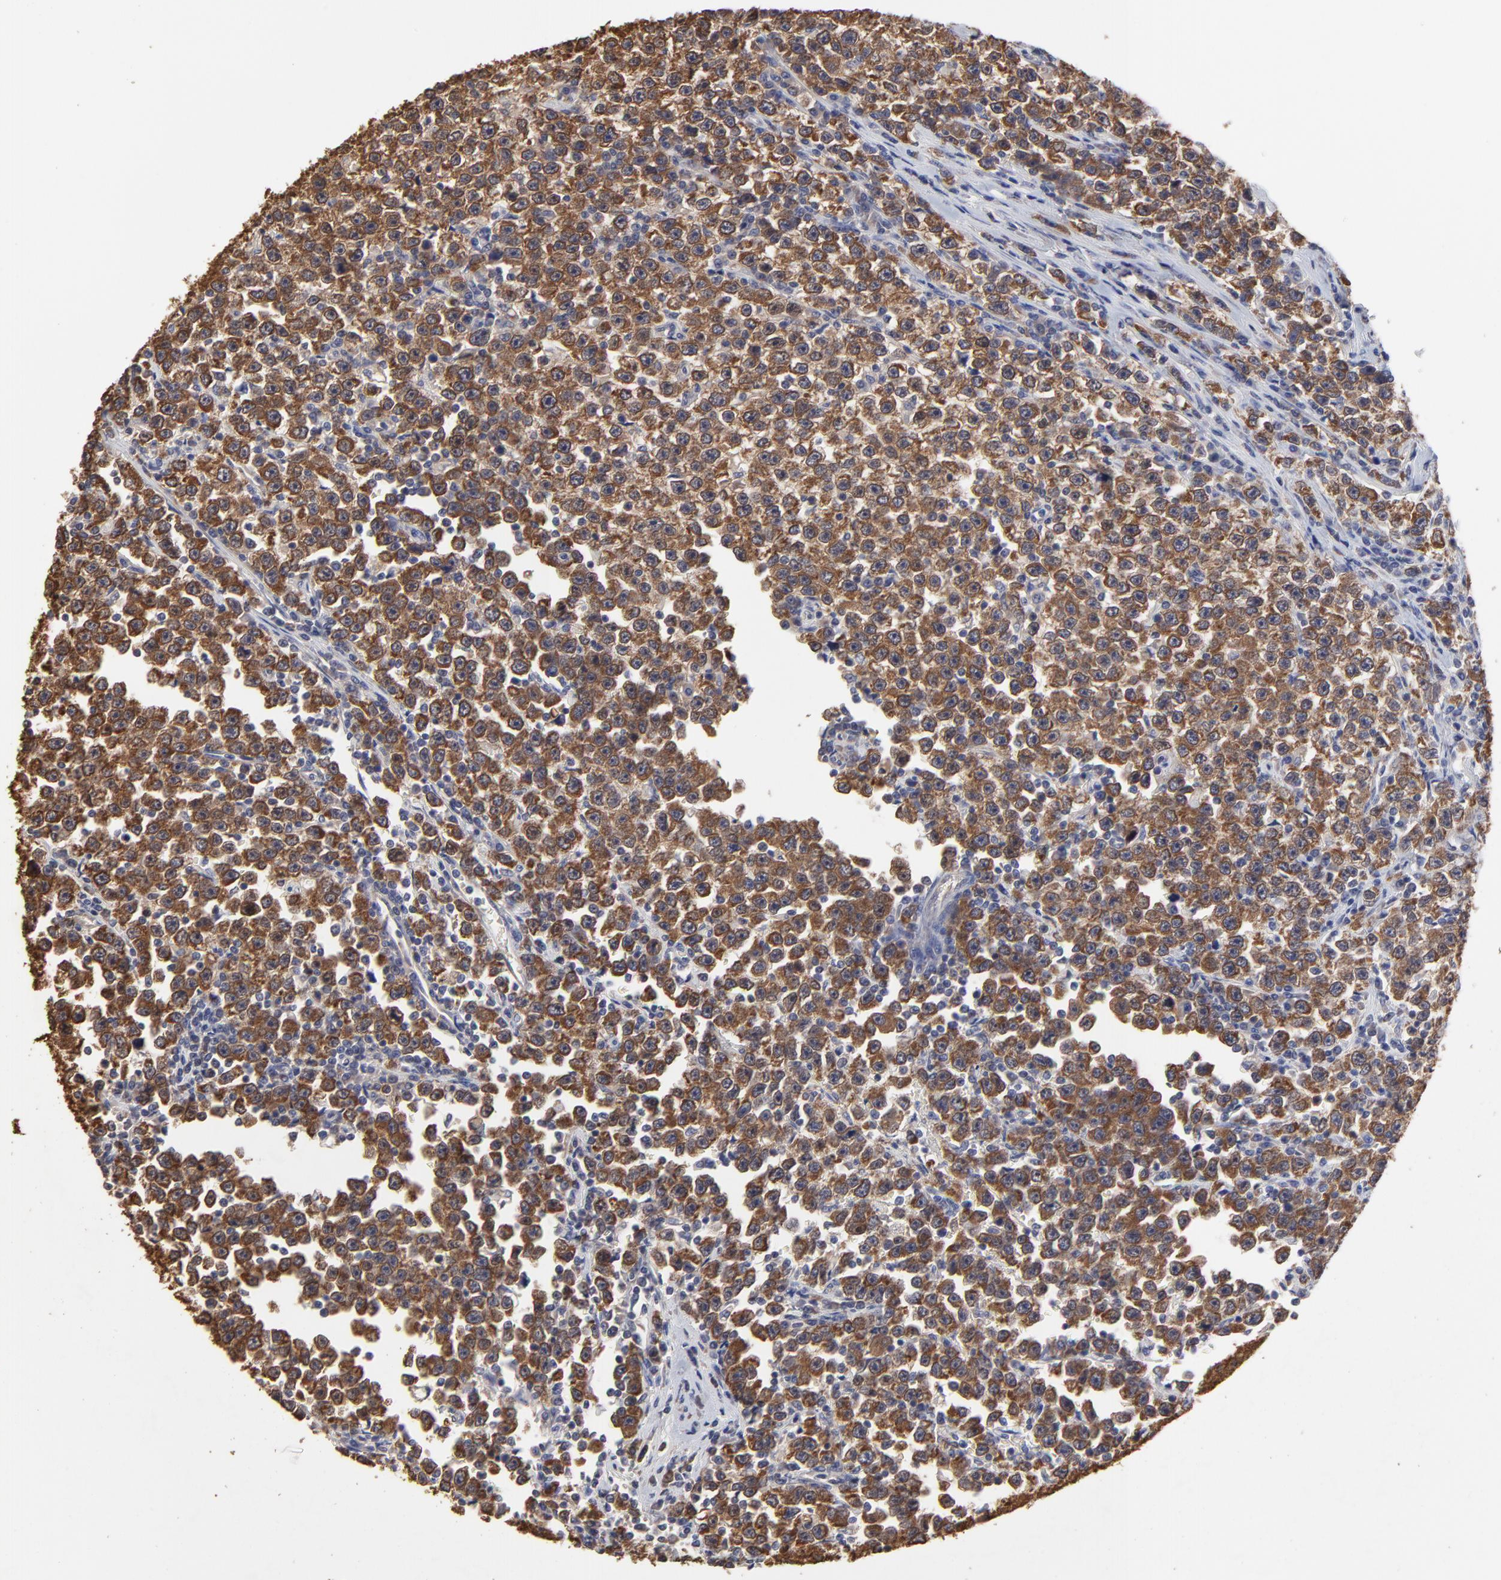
{"staining": {"intensity": "strong", "quantity": ">75%", "location": "cytoplasmic/membranous"}, "tissue": "testis cancer", "cell_type": "Tumor cells", "image_type": "cancer", "snomed": [{"axis": "morphology", "description": "Seminoma, NOS"}, {"axis": "topography", "description": "Testis"}], "caption": "Protein staining shows strong cytoplasmic/membranous positivity in approximately >75% of tumor cells in testis cancer. (IHC, brightfield microscopy, high magnification).", "gene": "CCT2", "patient": {"sex": "male", "age": 43}}